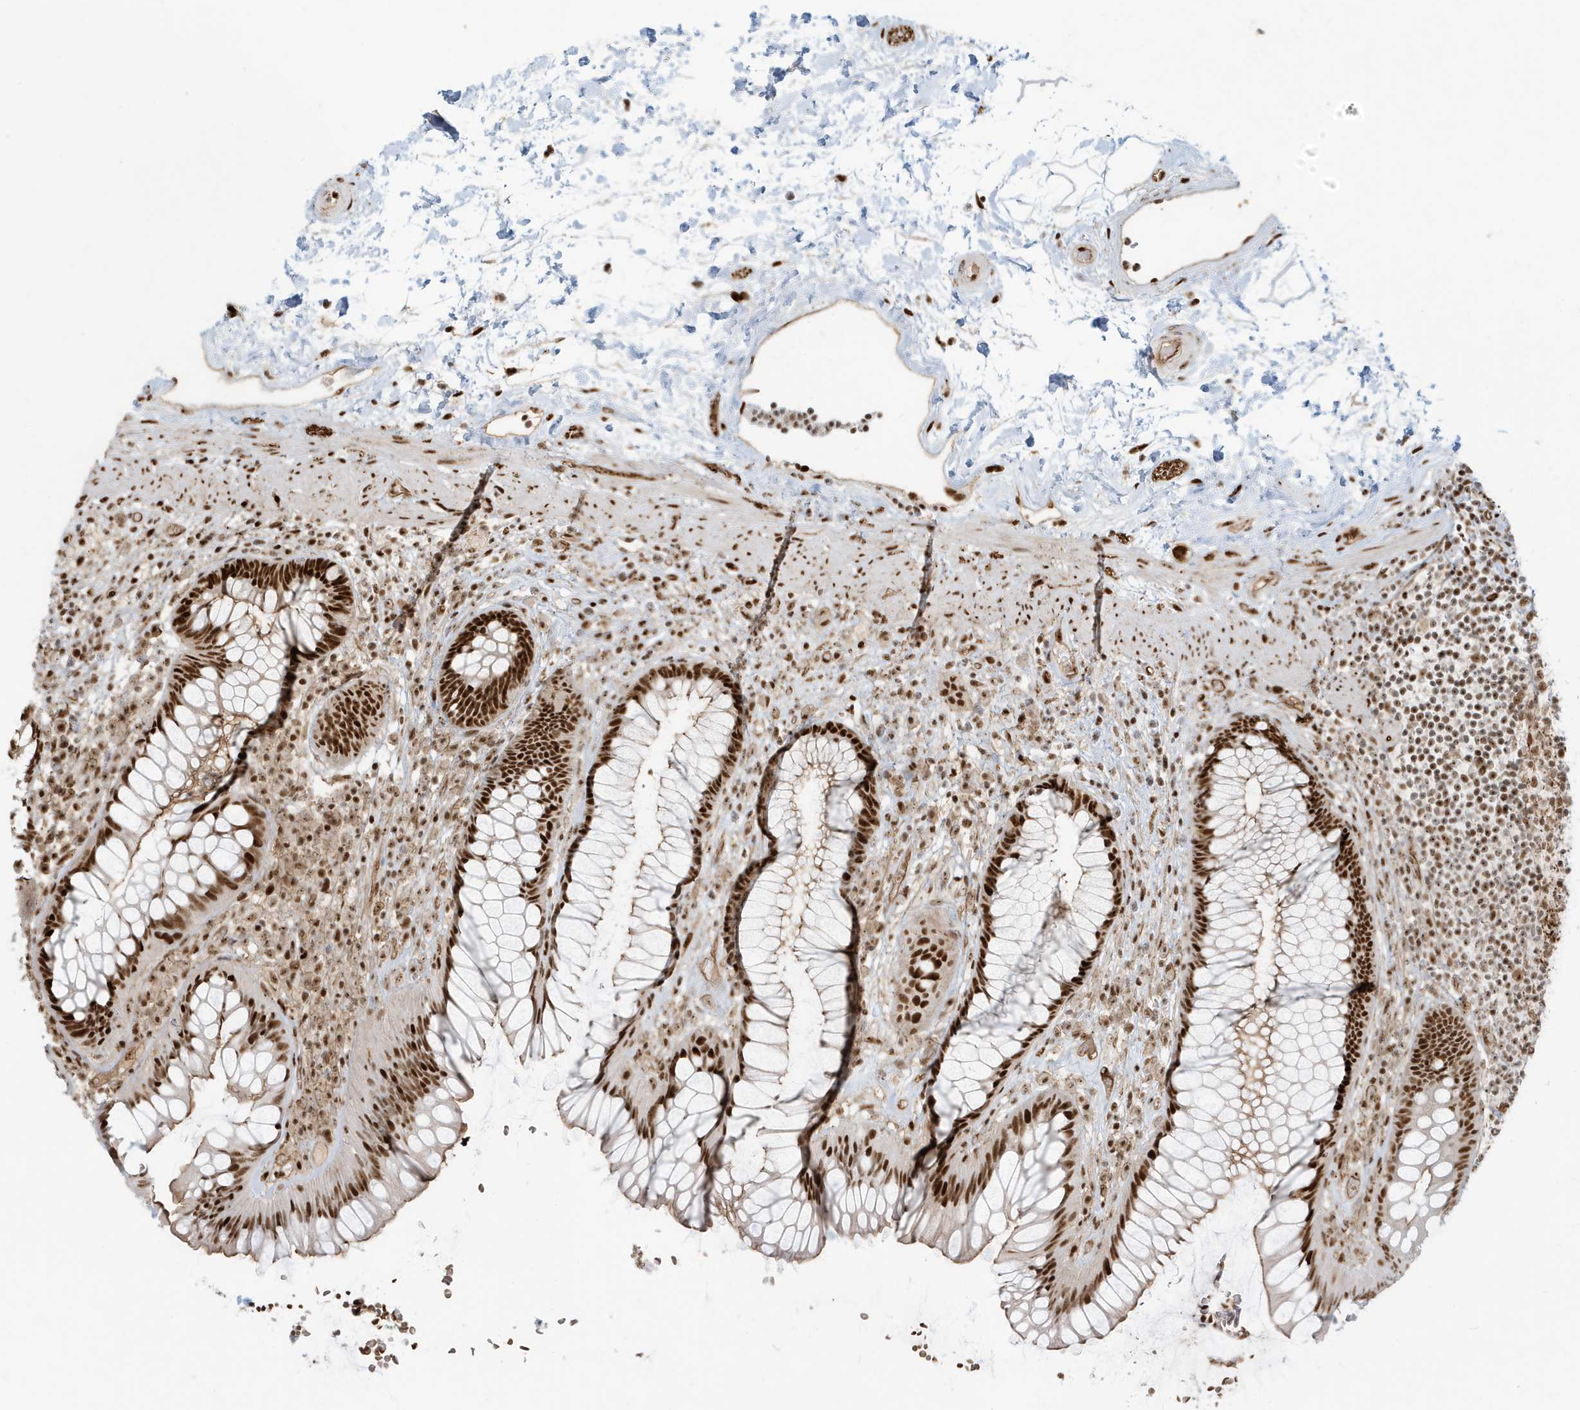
{"staining": {"intensity": "strong", "quantity": ">75%", "location": "nuclear"}, "tissue": "rectum", "cell_type": "Glandular cells", "image_type": "normal", "snomed": [{"axis": "morphology", "description": "Normal tissue, NOS"}, {"axis": "topography", "description": "Rectum"}], "caption": "Immunohistochemistry (IHC) micrograph of benign rectum: human rectum stained using immunohistochemistry (IHC) reveals high levels of strong protein expression localized specifically in the nuclear of glandular cells, appearing as a nuclear brown color.", "gene": "CKS1B", "patient": {"sex": "male", "age": 51}}